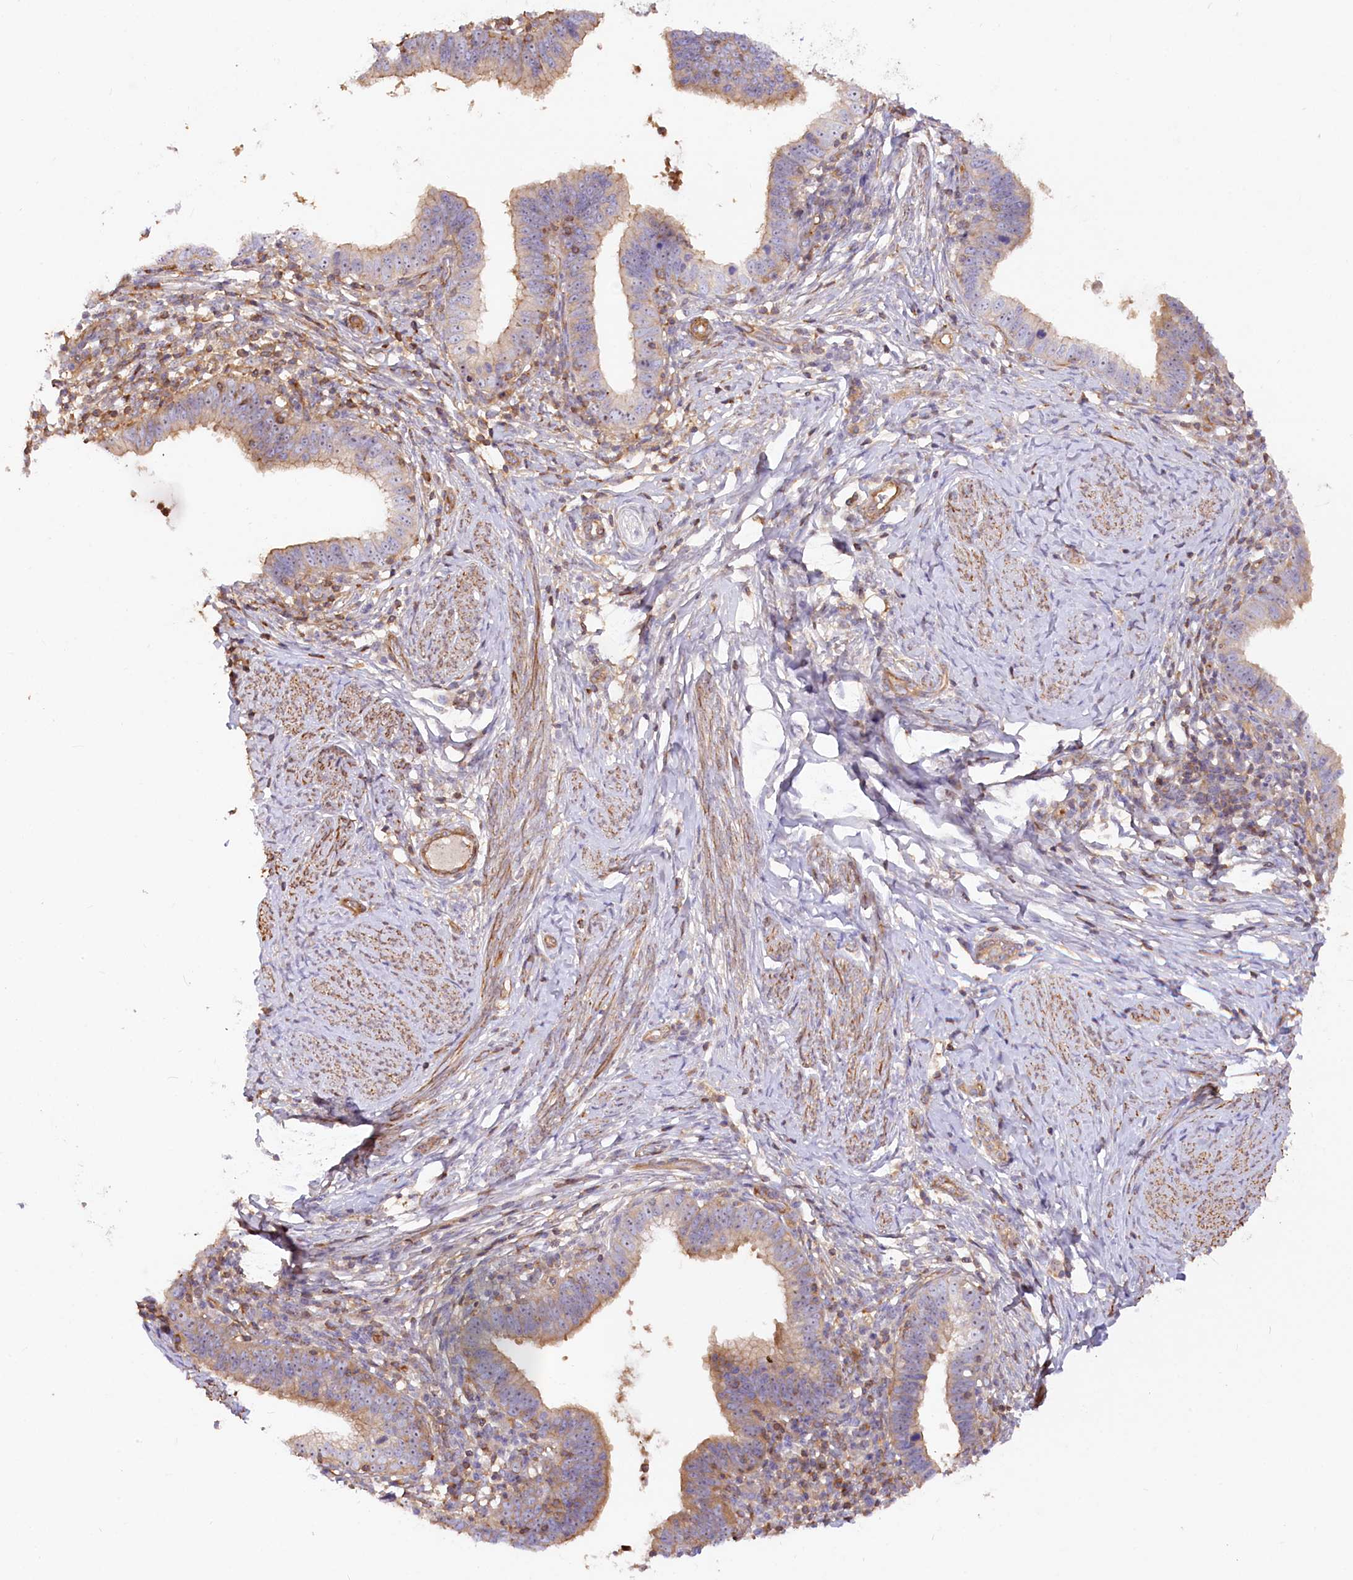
{"staining": {"intensity": "moderate", "quantity": "<25%", "location": "cytoplasmic/membranous"}, "tissue": "cervical cancer", "cell_type": "Tumor cells", "image_type": "cancer", "snomed": [{"axis": "morphology", "description": "Adenocarcinoma, NOS"}, {"axis": "topography", "description": "Cervix"}], "caption": "Immunohistochemistry (DAB (3,3'-diaminobenzidine)) staining of adenocarcinoma (cervical) displays moderate cytoplasmic/membranous protein positivity in approximately <25% of tumor cells.", "gene": "WDR36", "patient": {"sex": "female", "age": 36}}